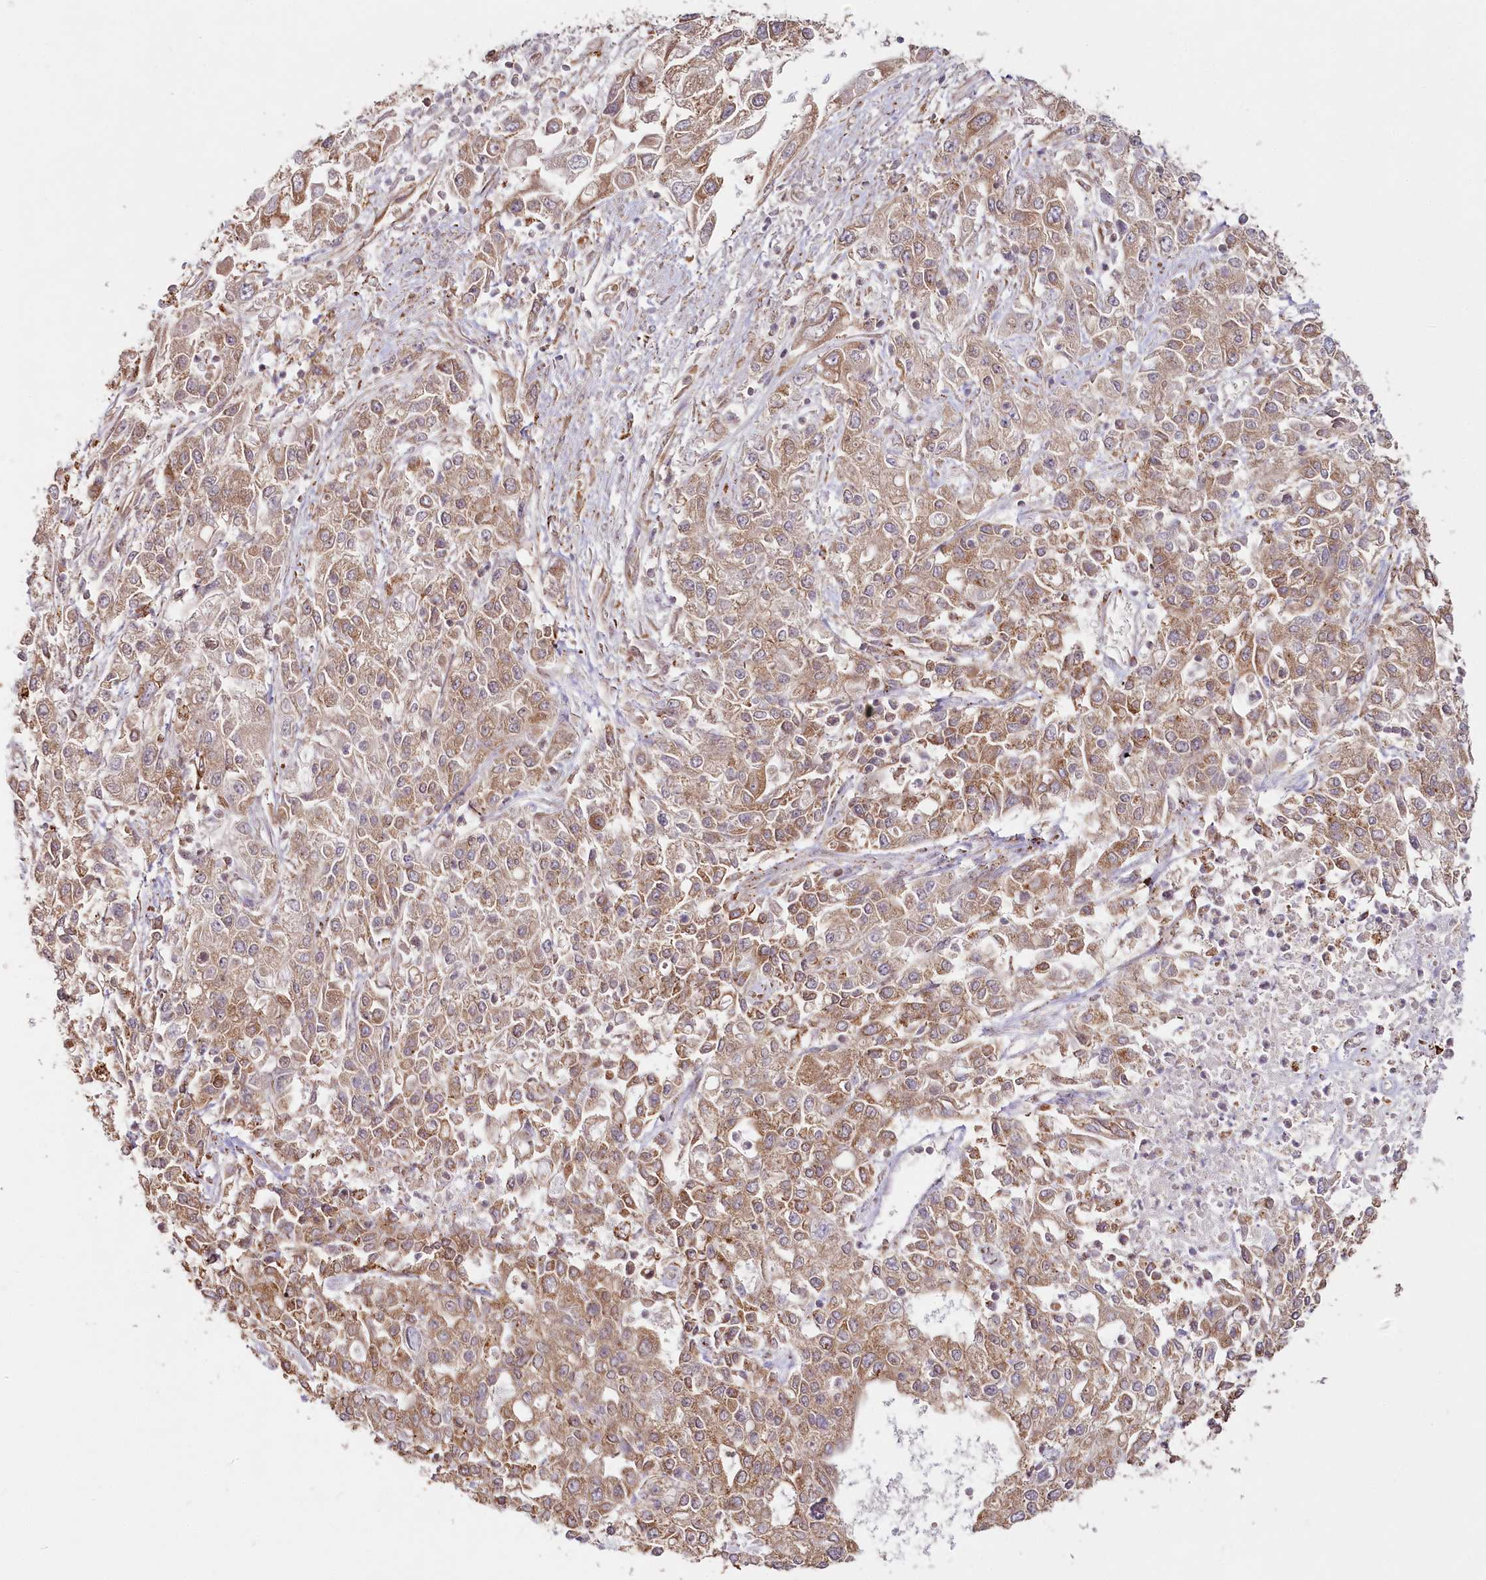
{"staining": {"intensity": "moderate", "quantity": ">75%", "location": "cytoplasmic/membranous"}, "tissue": "endometrial cancer", "cell_type": "Tumor cells", "image_type": "cancer", "snomed": [{"axis": "morphology", "description": "Adenocarcinoma, NOS"}, {"axis": "topography", "description": "Endometrium"}], "caption": "This is an image of immunohistochemistry staining of endometrial cancer (adenocarcinoma), which shows moderate positivity in the cytoplasmic/membranous of tumor cells.", "gene": "OTUD4", "patient": {"sex": "female", "age": 49}}